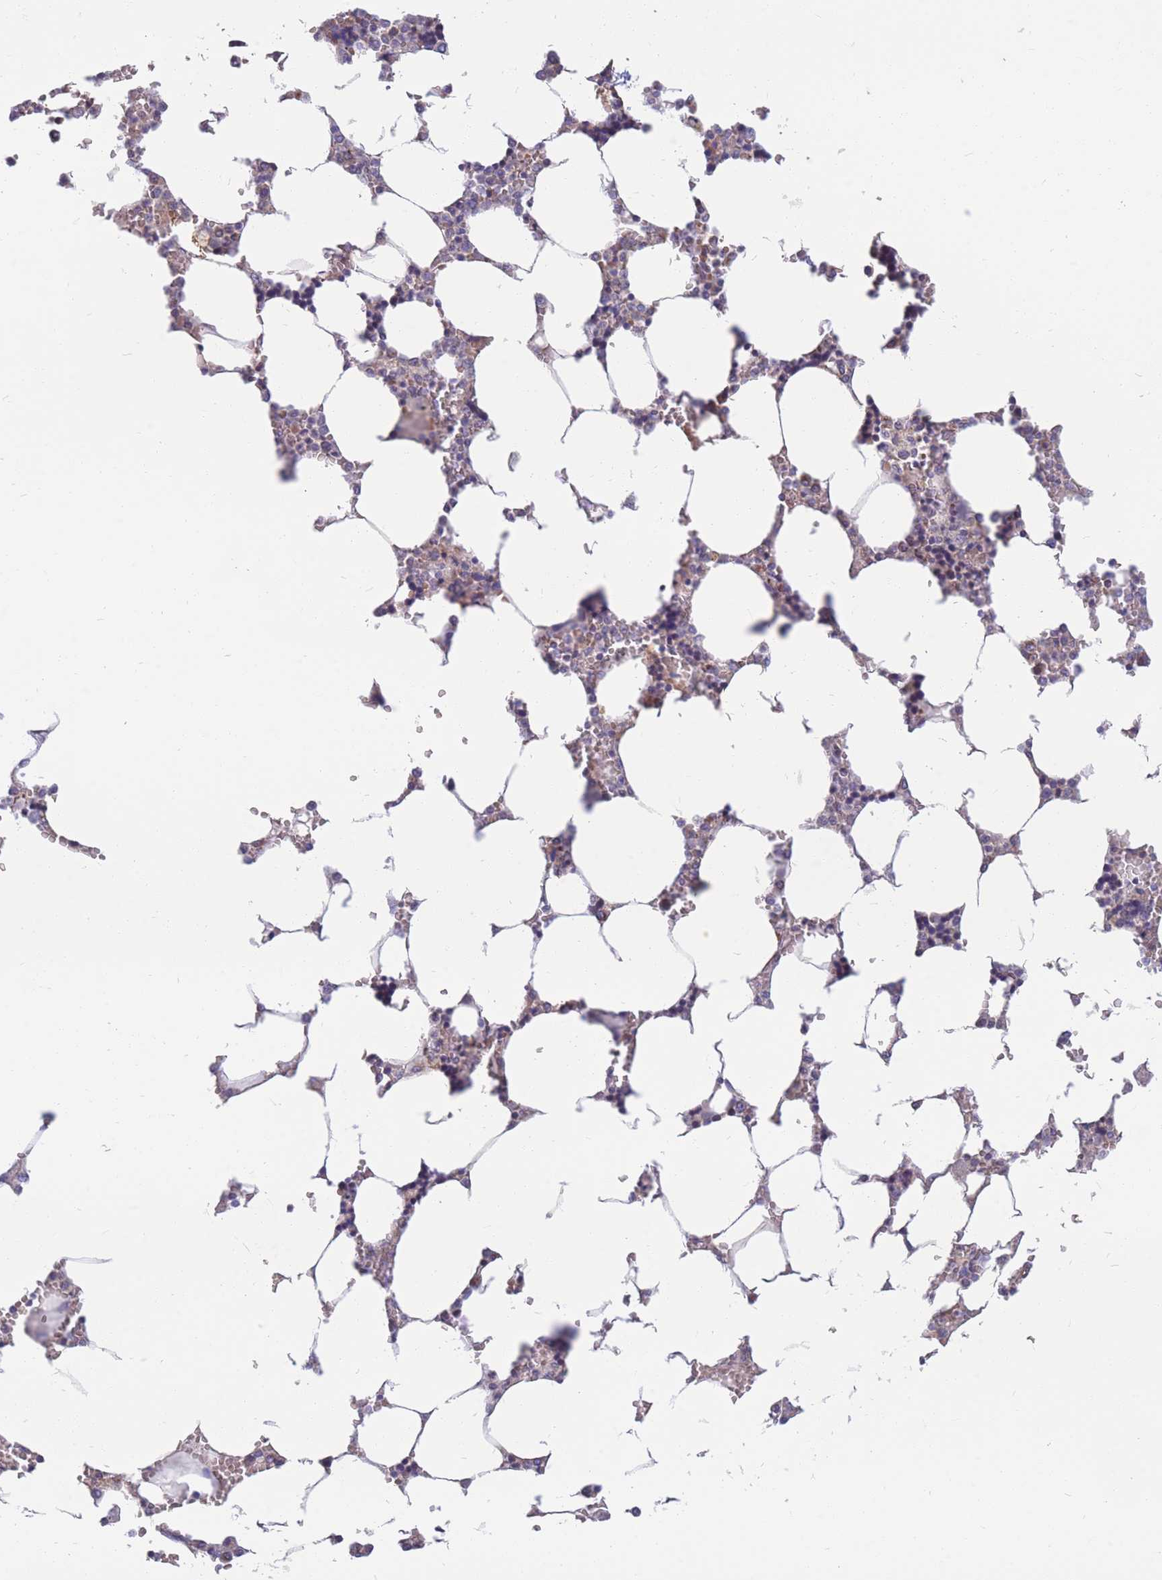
{"staining": {"intensity": "negative", "quantity": "none", "location": "none"}, "tissue": "bone marrow", "cell_type": "Hematopoietic cells", "image_type": "normal", "snomed": [{"axis": "morphology", "description": "Normal tissue, NOS"}, {"axis": "topography", "description": "Bone marrow"}], "caption": "DAB (3,3'-diaminobenzidine) immunohistochemical staining of unremarkable bone marrow reveals no significant positivity in hematopoietic cells.", "gene": "MRPS9", "patient": {"sex": "male", "age": 64}}